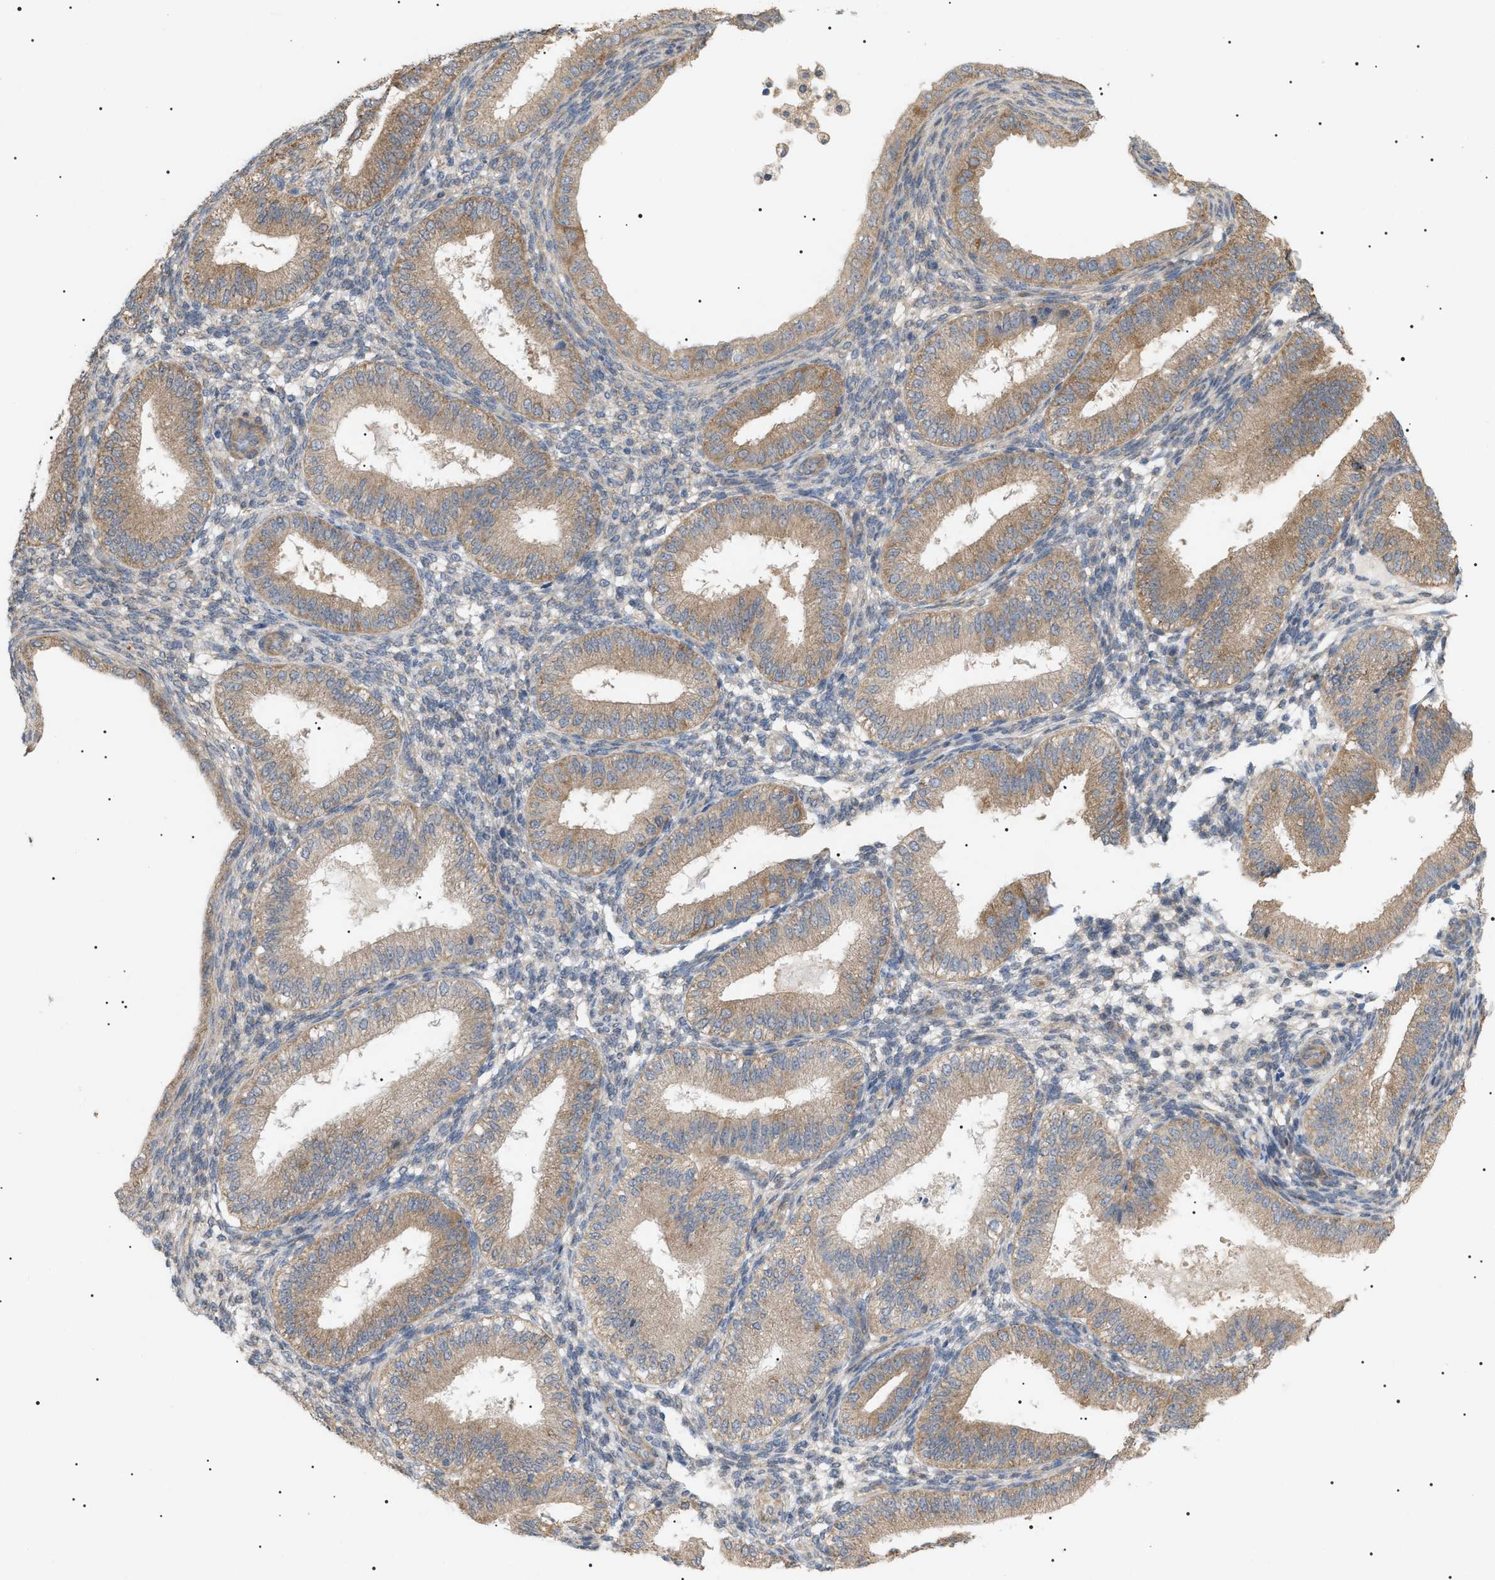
{"staining": {"intensity": "weak", "quantity": "25%-75%", "location": "cytoplasmic/membranous"}, "tissue": "endometrium", "cell_type": "Cells in endometrial stroma", "image_type": "normal", "snomed": [{"axis": "morphology", "description": "Normal tissue, NOS"}, {"axis": "topography", "description": "Endometrium"}], "caption": "This image reveals unremarkable endometrium stained with immunohistochemistry (IHC) to label a protein in brown. The cytoplasmic/membranous of cells in endometrial stroma show weak positivity for the protein. Nuclei are counter-stained blue.", "gene": "IRS2", "patient": {"sex": "female", "age": 39}}